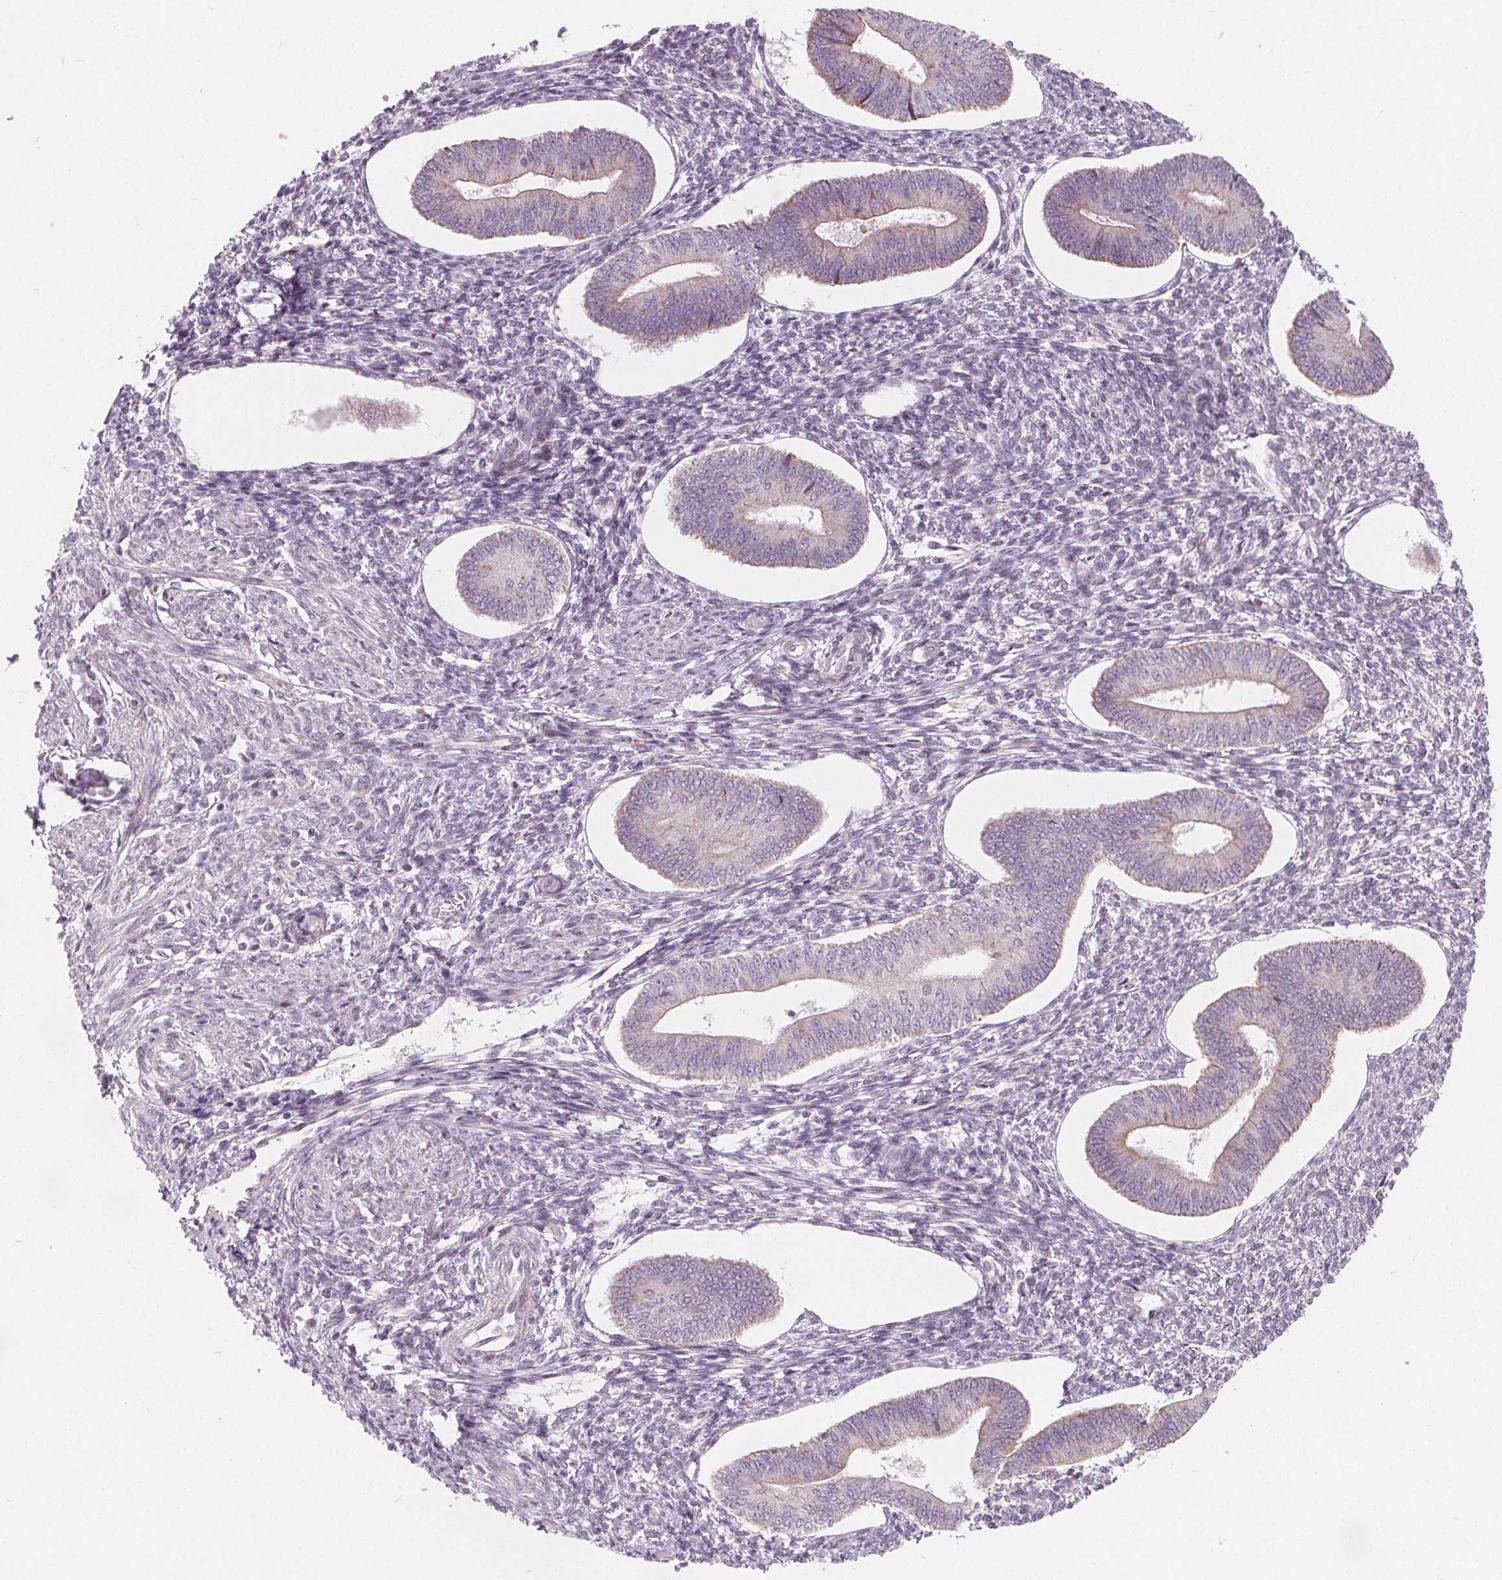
{"staining": {"intensity": "negative", "quantity": "none", "location": "none"}, "tissue": "endometrium", "cell_type": "Cells in endometrial stroma", "image_type": "normal", "snomed": [{"axis": "morphology", "description": "Normal tissue, NOS"}, {"axis": "topography", "description": "Endometrium"}], "caption": "Immunohistochemical staining of unremarkable human endometrium demonstrates no significant expression in cells in endometrial stroma.", "gene": "NUP210L", "patient": {"sex": "female", "age": 42}}